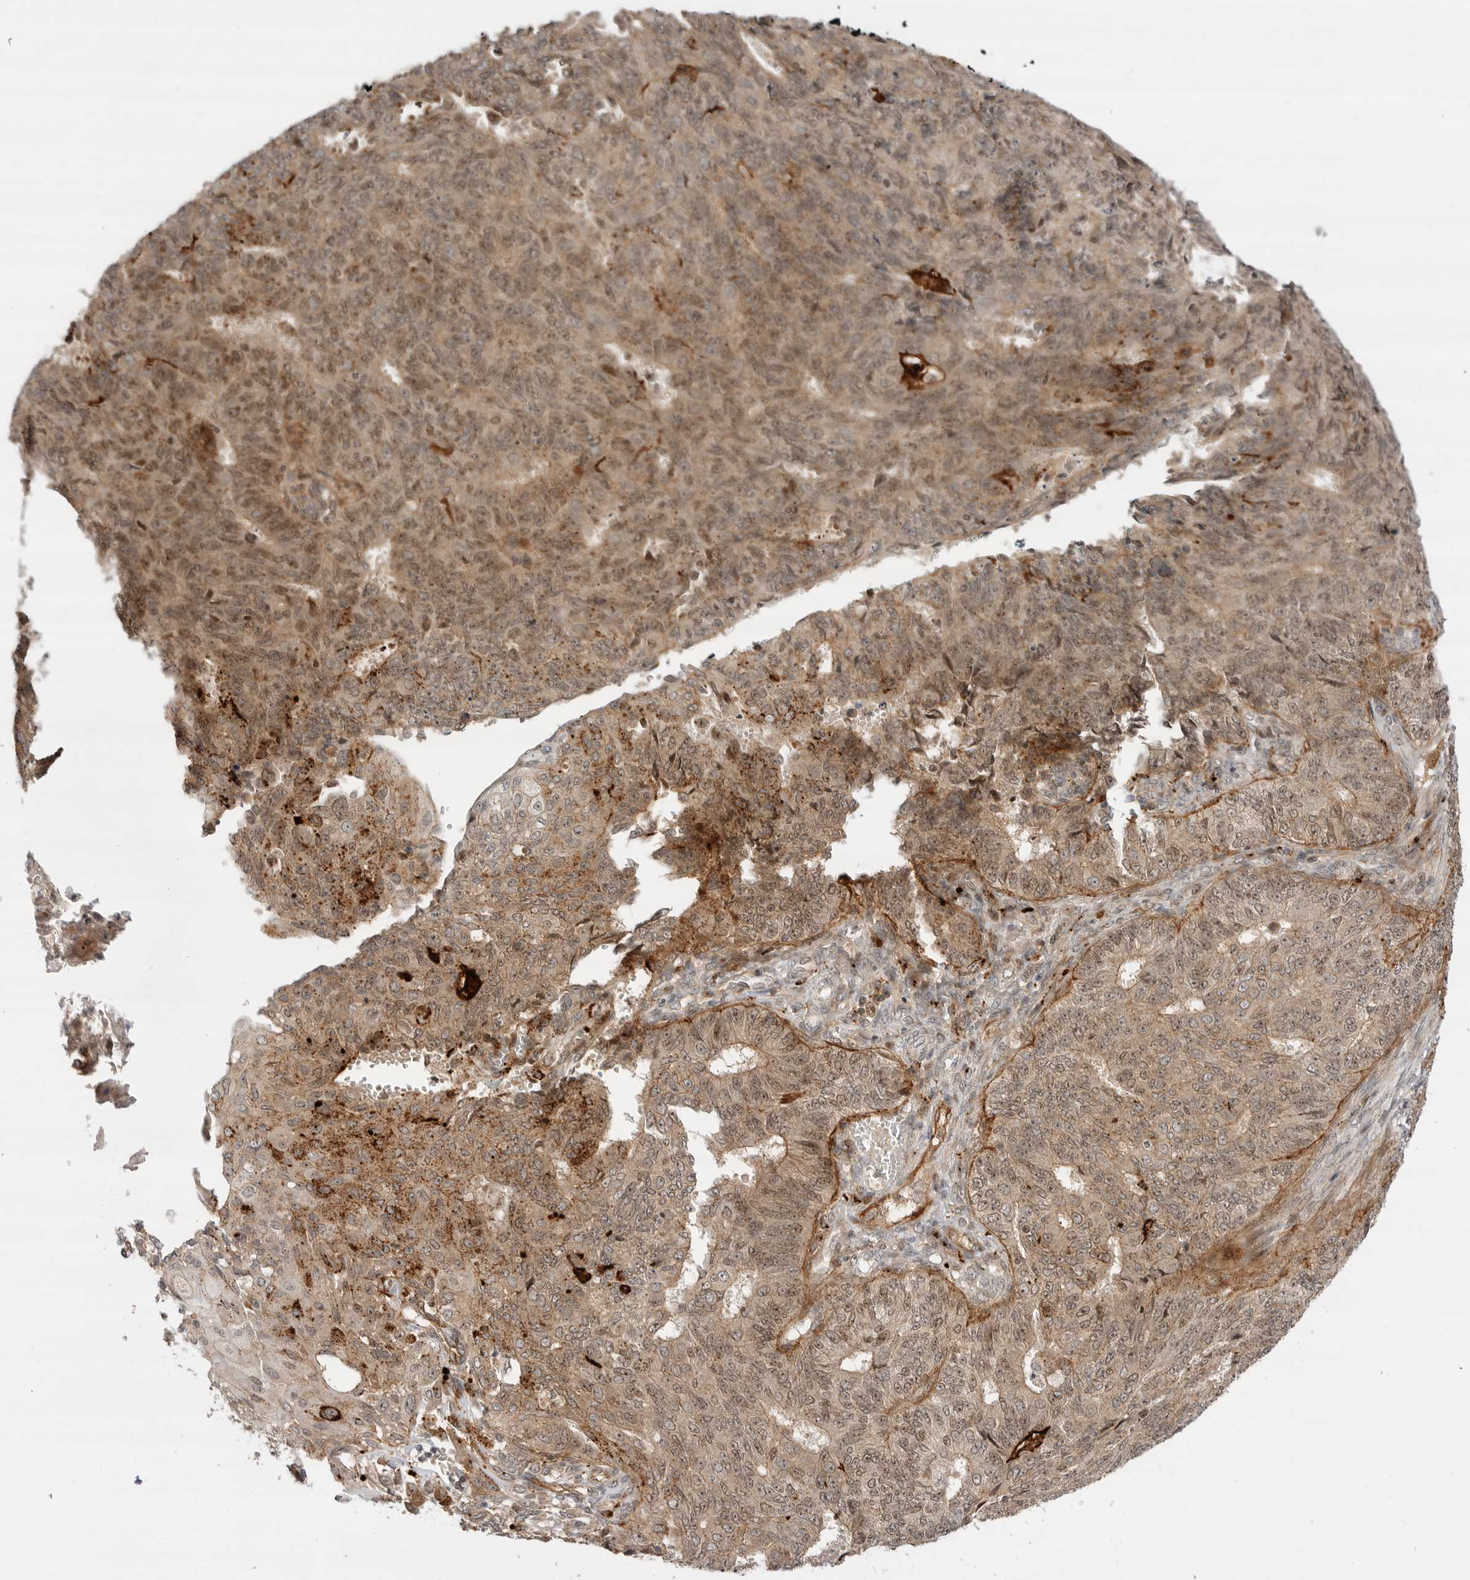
{"staining": {"intensity": "moderate", "quantity": ">75%", "location": "cytoplasmic/membranous,nuclear"}, "tissue": "endometrial cancer", "cell_type": "Tumor cells", "image_type": "cancer", "snomed": [{"axis": "morphology", "description": "Adenocarcinoma, NOS"}, {"axis": "topography", "description": "Endometrium"}], "caption": "DAB immunohistochemical staining of endometrial cancer demonstrates moderate cytoplasmic/membranous and nuclear protein positivity in approximately >75% of tumor cells.", "gene": "CSNK1G3", "patient": {"sex": "female", "age": 32}}